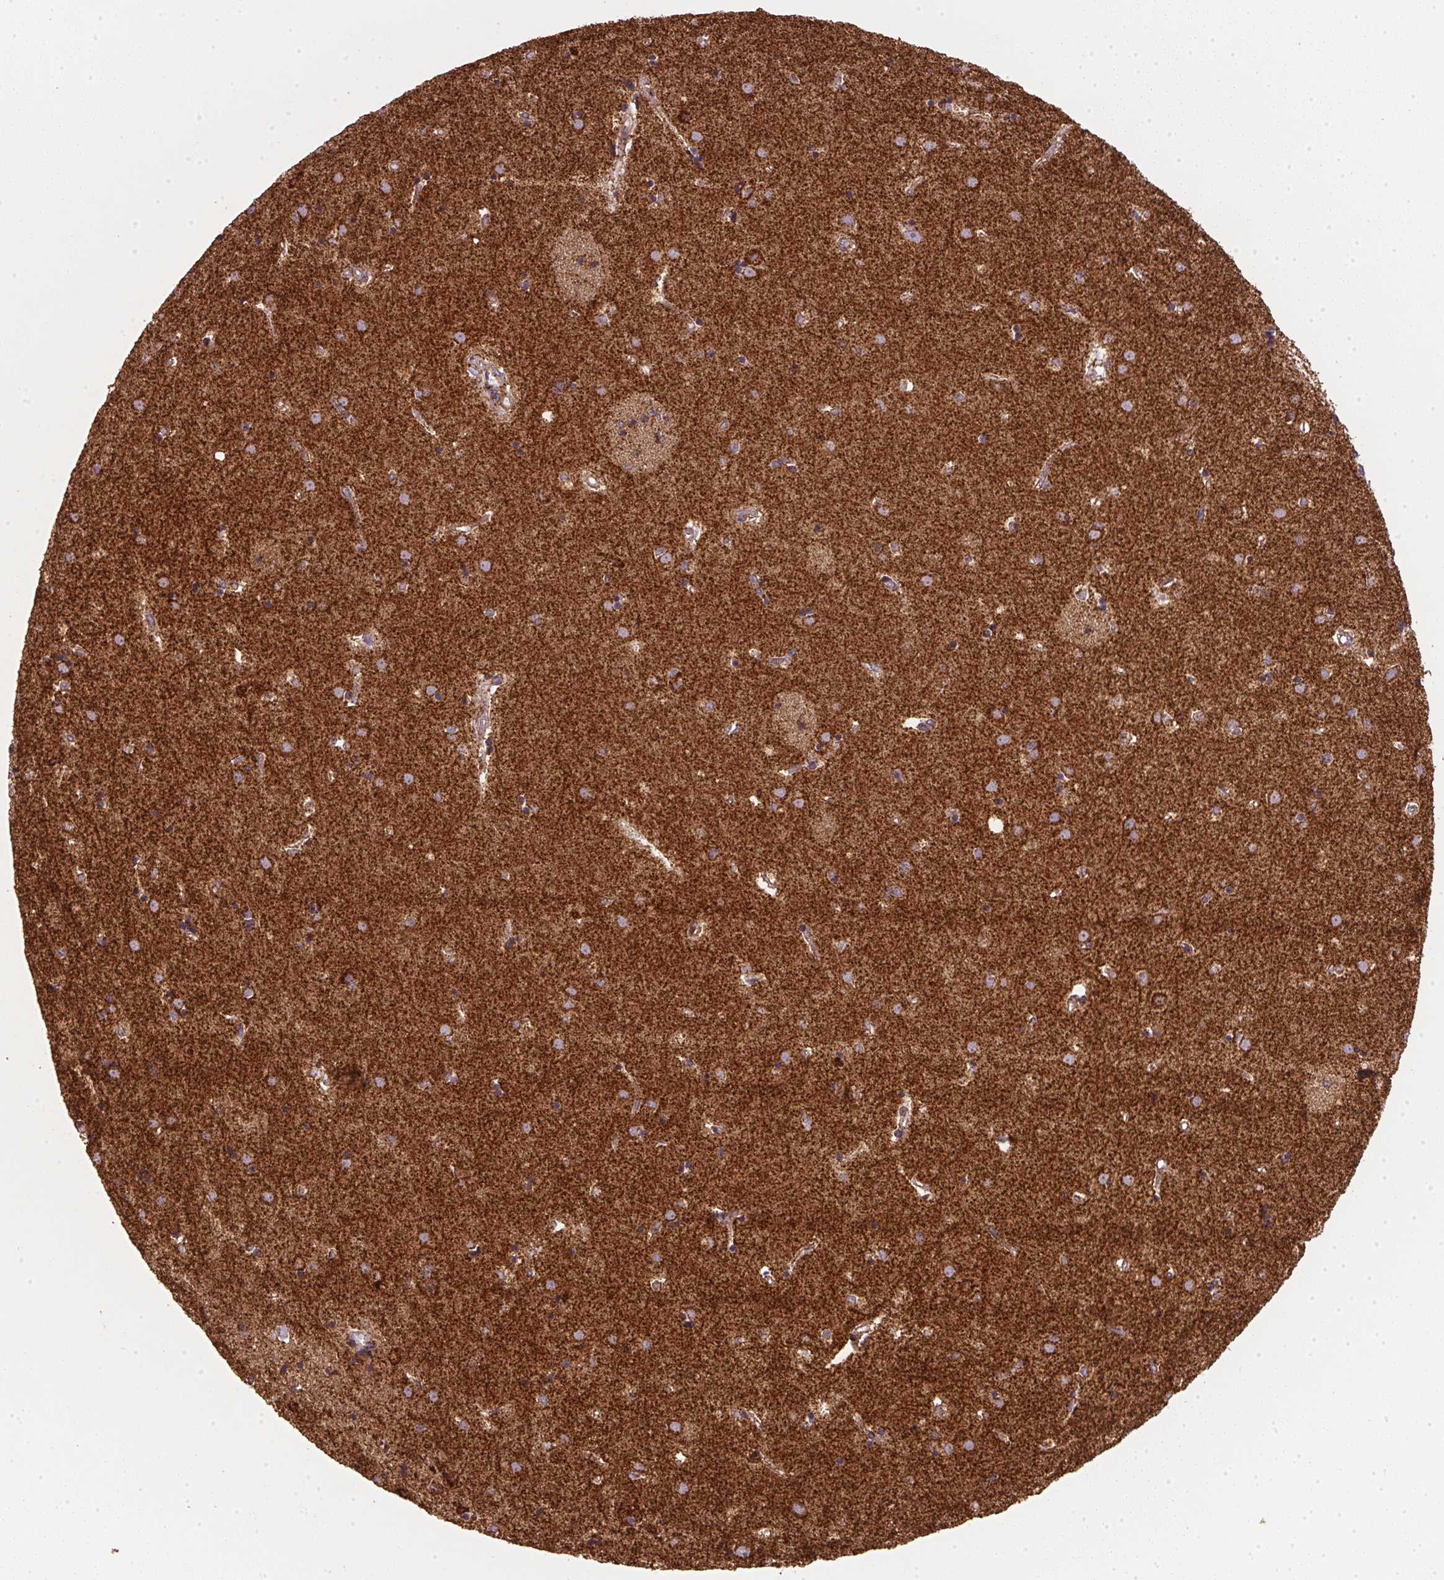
{"staining": {"intensity": "strong", "quantity": ">75%", "location": "cytoplasmic/membranous"}, "tissue": "caudate", "cell_type": "Glial cells", "image_type": "normal", "snomed": [{"axis": "morphology", "description": "Normal tissue, NOS"}, {"axis": "topography", "description": "Lateral ventricle wall"}], "caption": "This photomicrograph exhibits IHC staining of benign human caudate, with high strong cytoplasmic/membranous positivity in about >75% of glial cells.", "gene": "NDUFS2", "patient": {"sex": "male", "age": 54}}